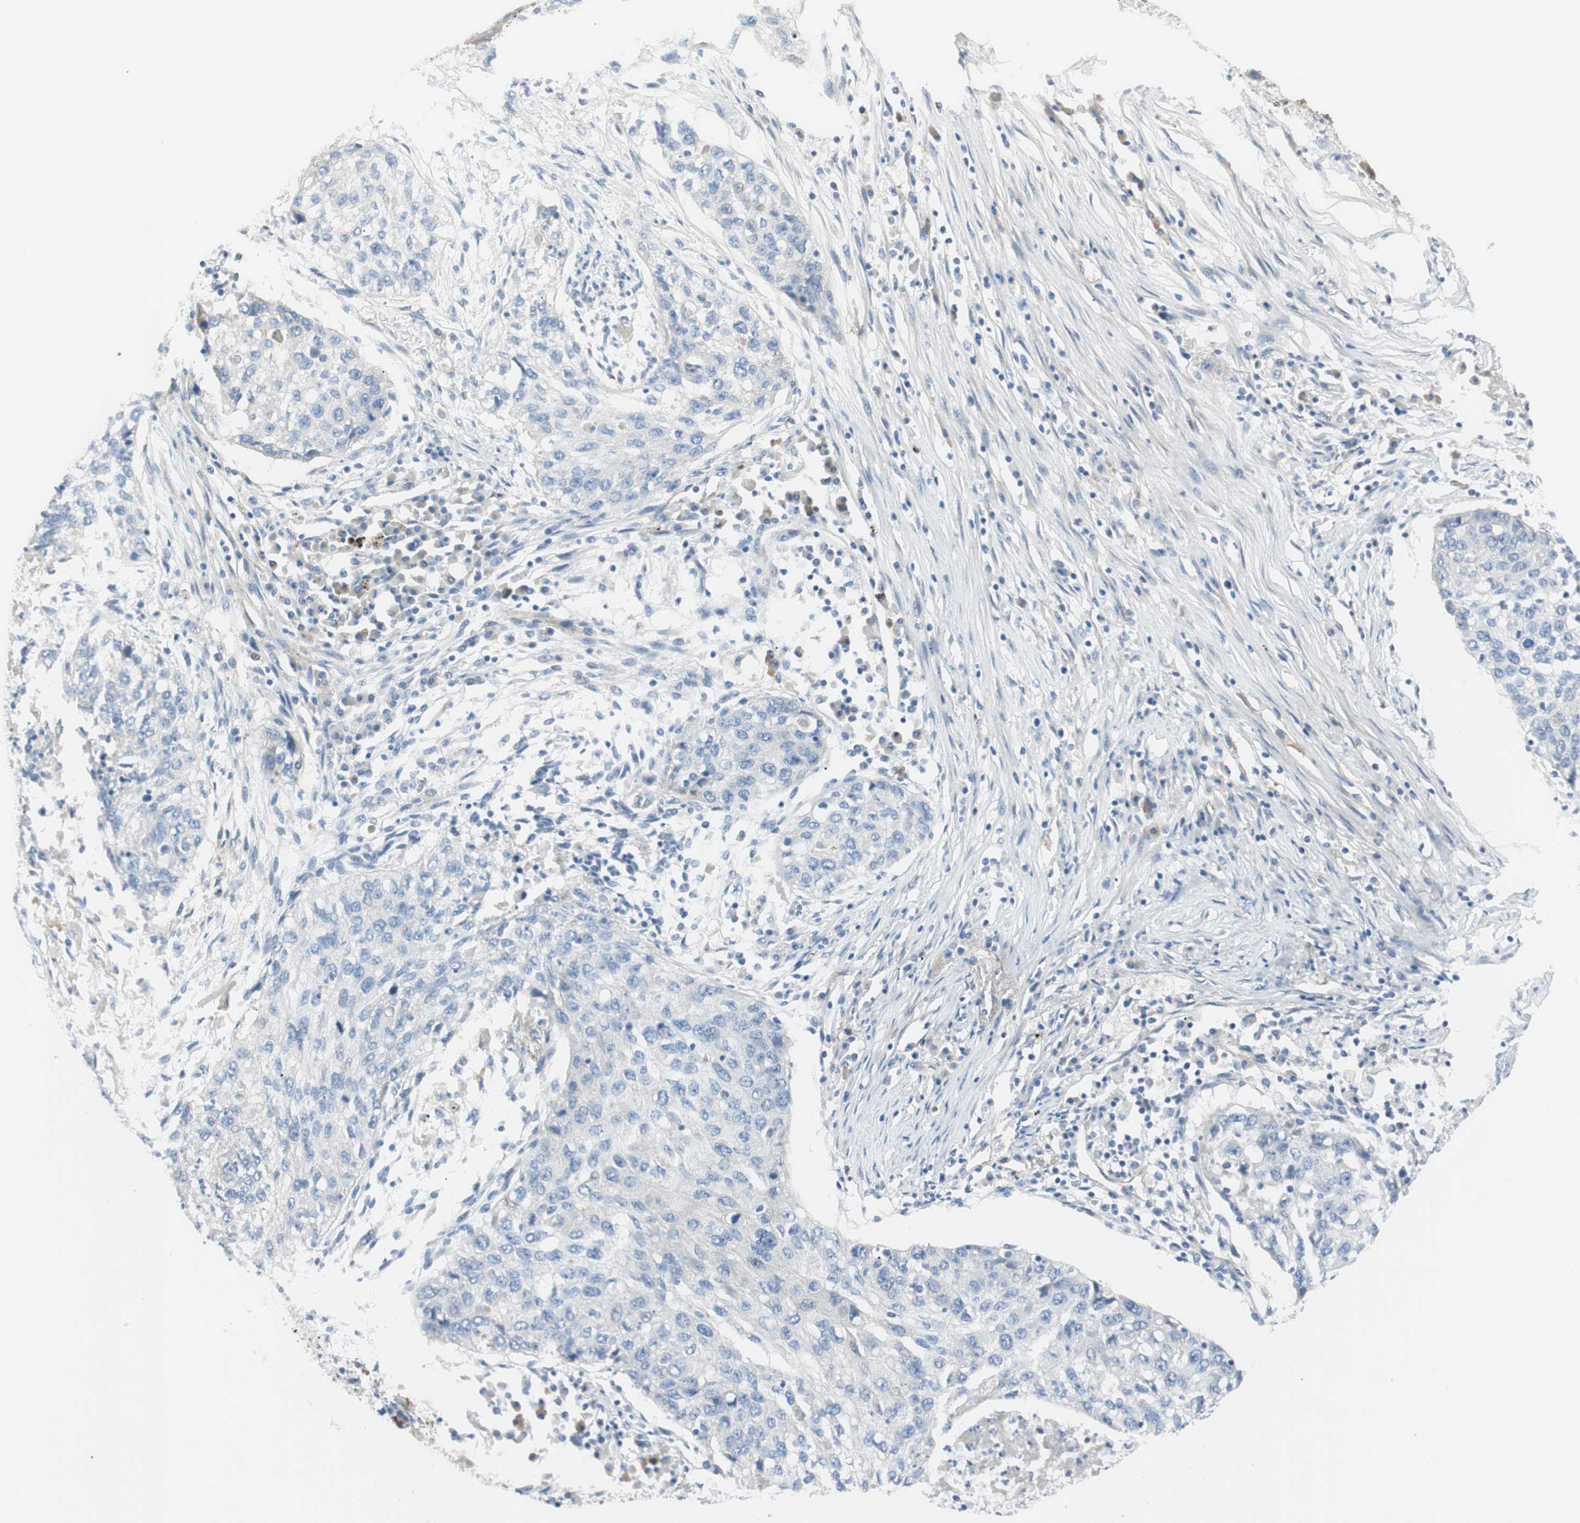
{"staining": {"intensity": "negative", "quantity": "none", "location": "none"}, "tissue": "lung cancer", "cell_type": "Tumor cells", "image_type": "cancer", "snomed": [{"axis": "morphology", "description": "Squamous cell carcinoma, NOS"}, {"axis": "topography", "description": "Lung"}], "caption": "This is an immunohistochemistry image of human lung squamous cell carcinoma. There is no positivity in tumor cells.", "gene": "TJP1", "patient": {"sex": "female", "age": 63}}